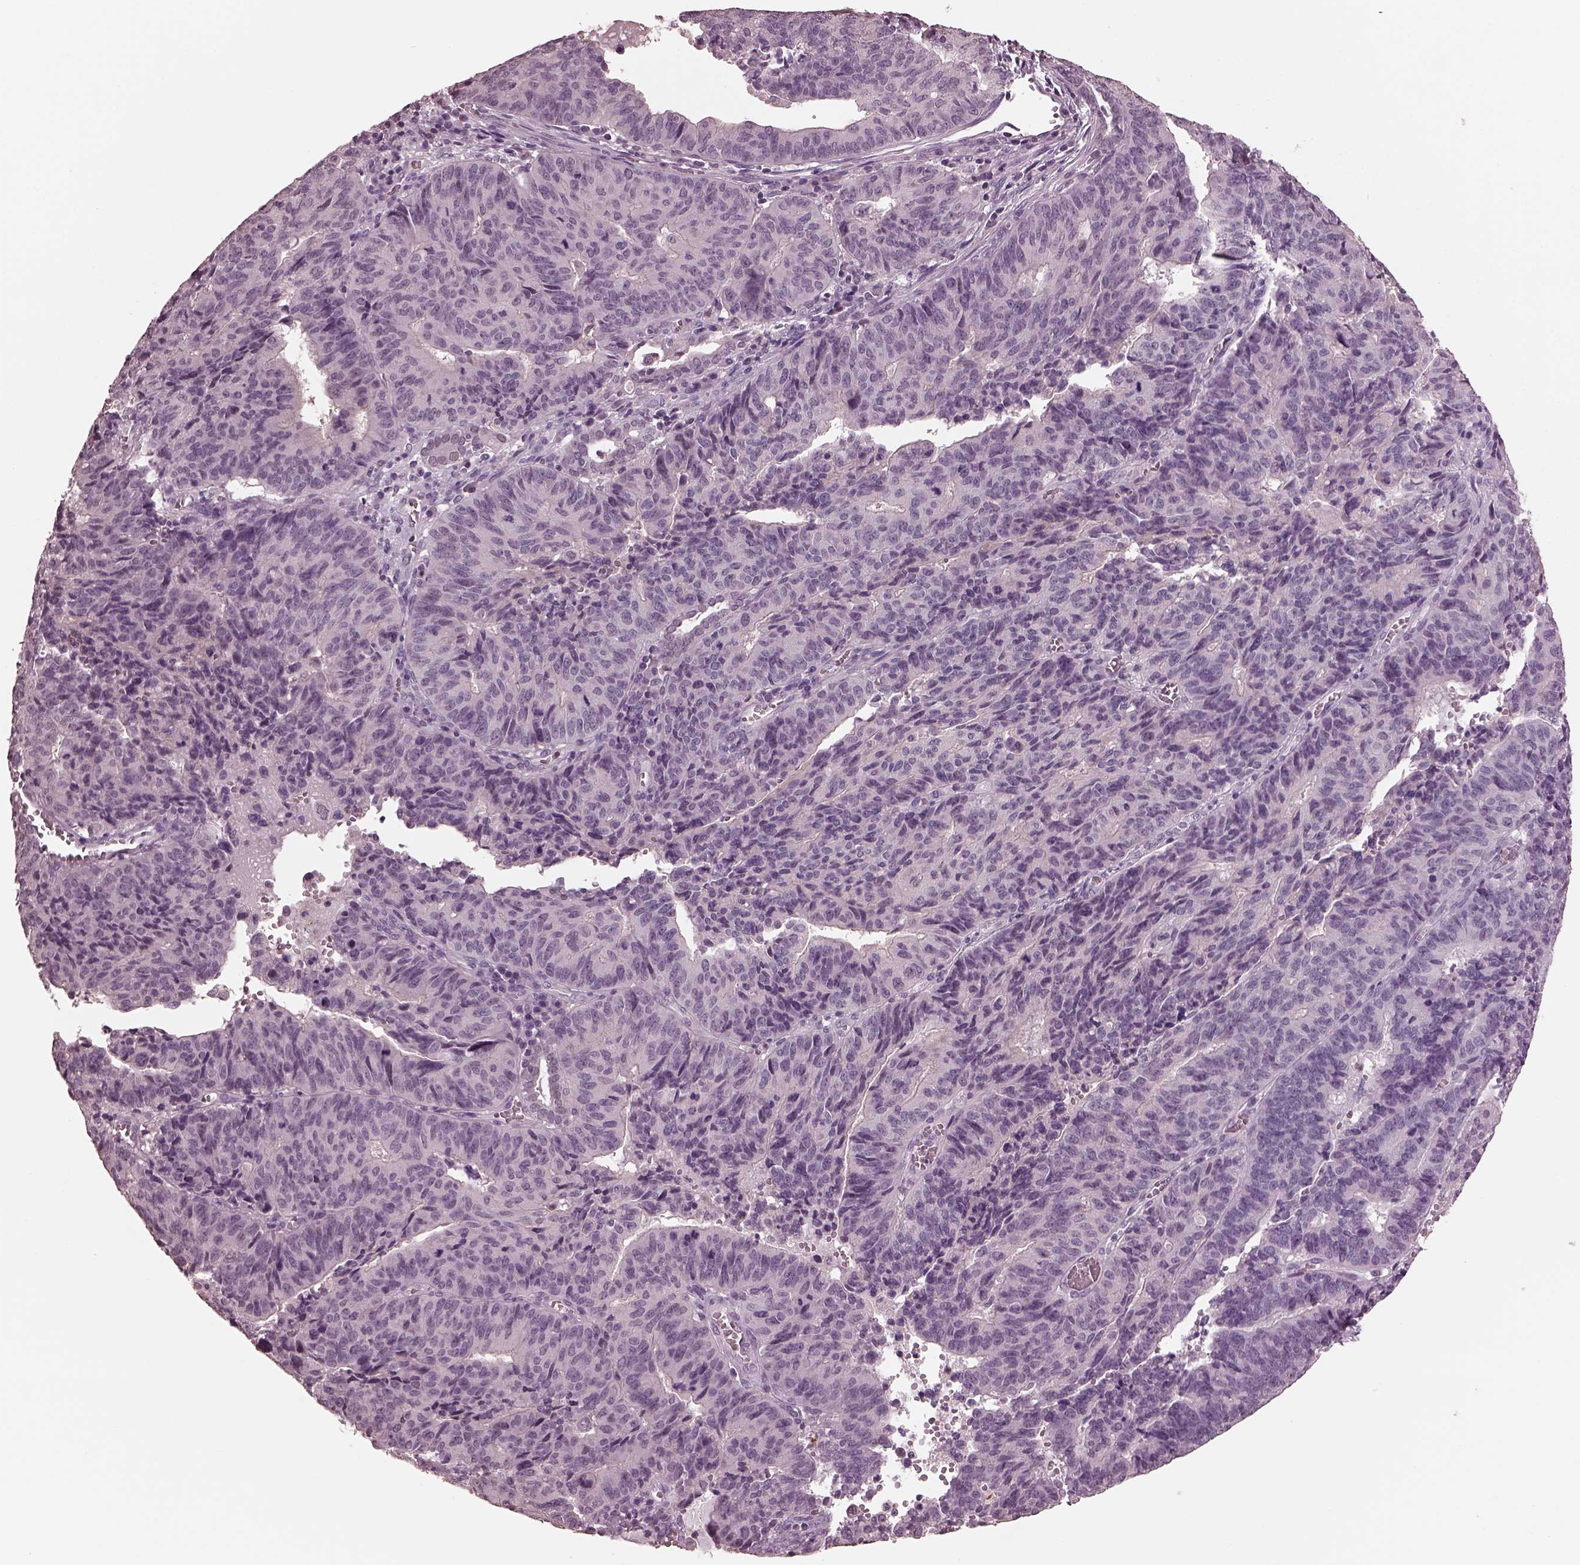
{"staining": {"intensity": "negative", "quantity": "none", "location": "none"}, "tissue": "endometrial cancer", "cell_type": "Tumor cells", "image_type": "cancer", "snomed": [{"axis": "morphology", "description": "Adenocarcinoma, NOS"}, {"axis": "topography", "description": "Endometrium"}], "caption": "The micrograph reveals no staining of tumor cells in endometrial cancer.", "gene": "TSKS", "patient": {"sex": "female", "age": 65}}